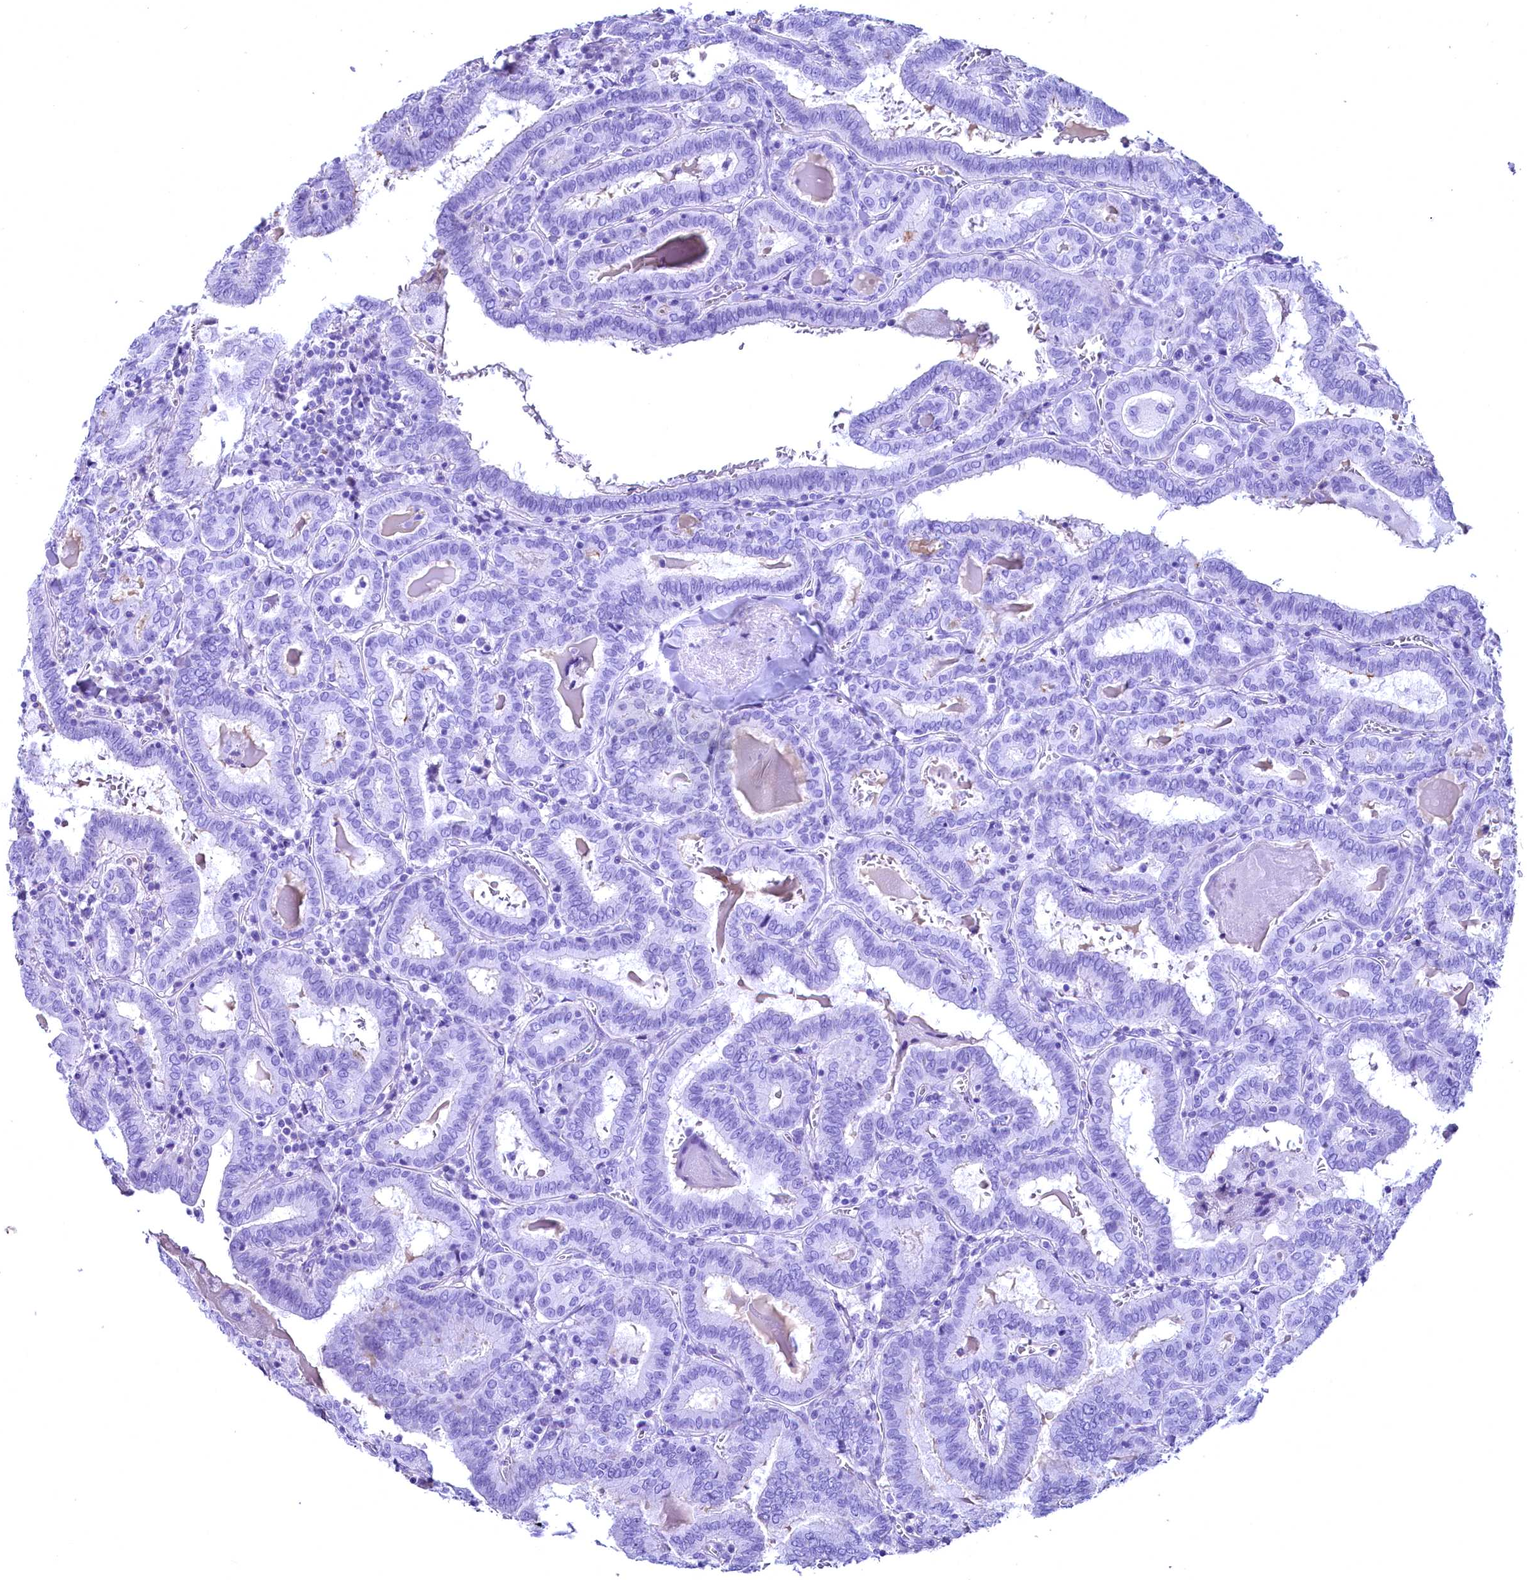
{"staining": {"intensity": "negative", "quantity": "none", "location": "none"}, "tissue": "thyroid cancer", "cell_type": "Tumor cells", "image_type": "cancer", "snomed": [{"axis": "morphology", "description": "Papillary adenocarcinoma, NOS"}, {"axis": "topography", "description": "Thyroid gland"}], "caption": "Immunohistochemistry histopathology image of thyroid cancer (papillary adenocarcinoma) stained for a protein (brown), which shows no expression in tumor cells. (Stains: DAB (3,3'-diaminobenzidine) immunohistochemistry with hematoxylin counter stain, Microscopy: brightfield microscopy at high magnification).", "gene": "SKIDA1", "patient": {"sex": "female", "age": 72}}